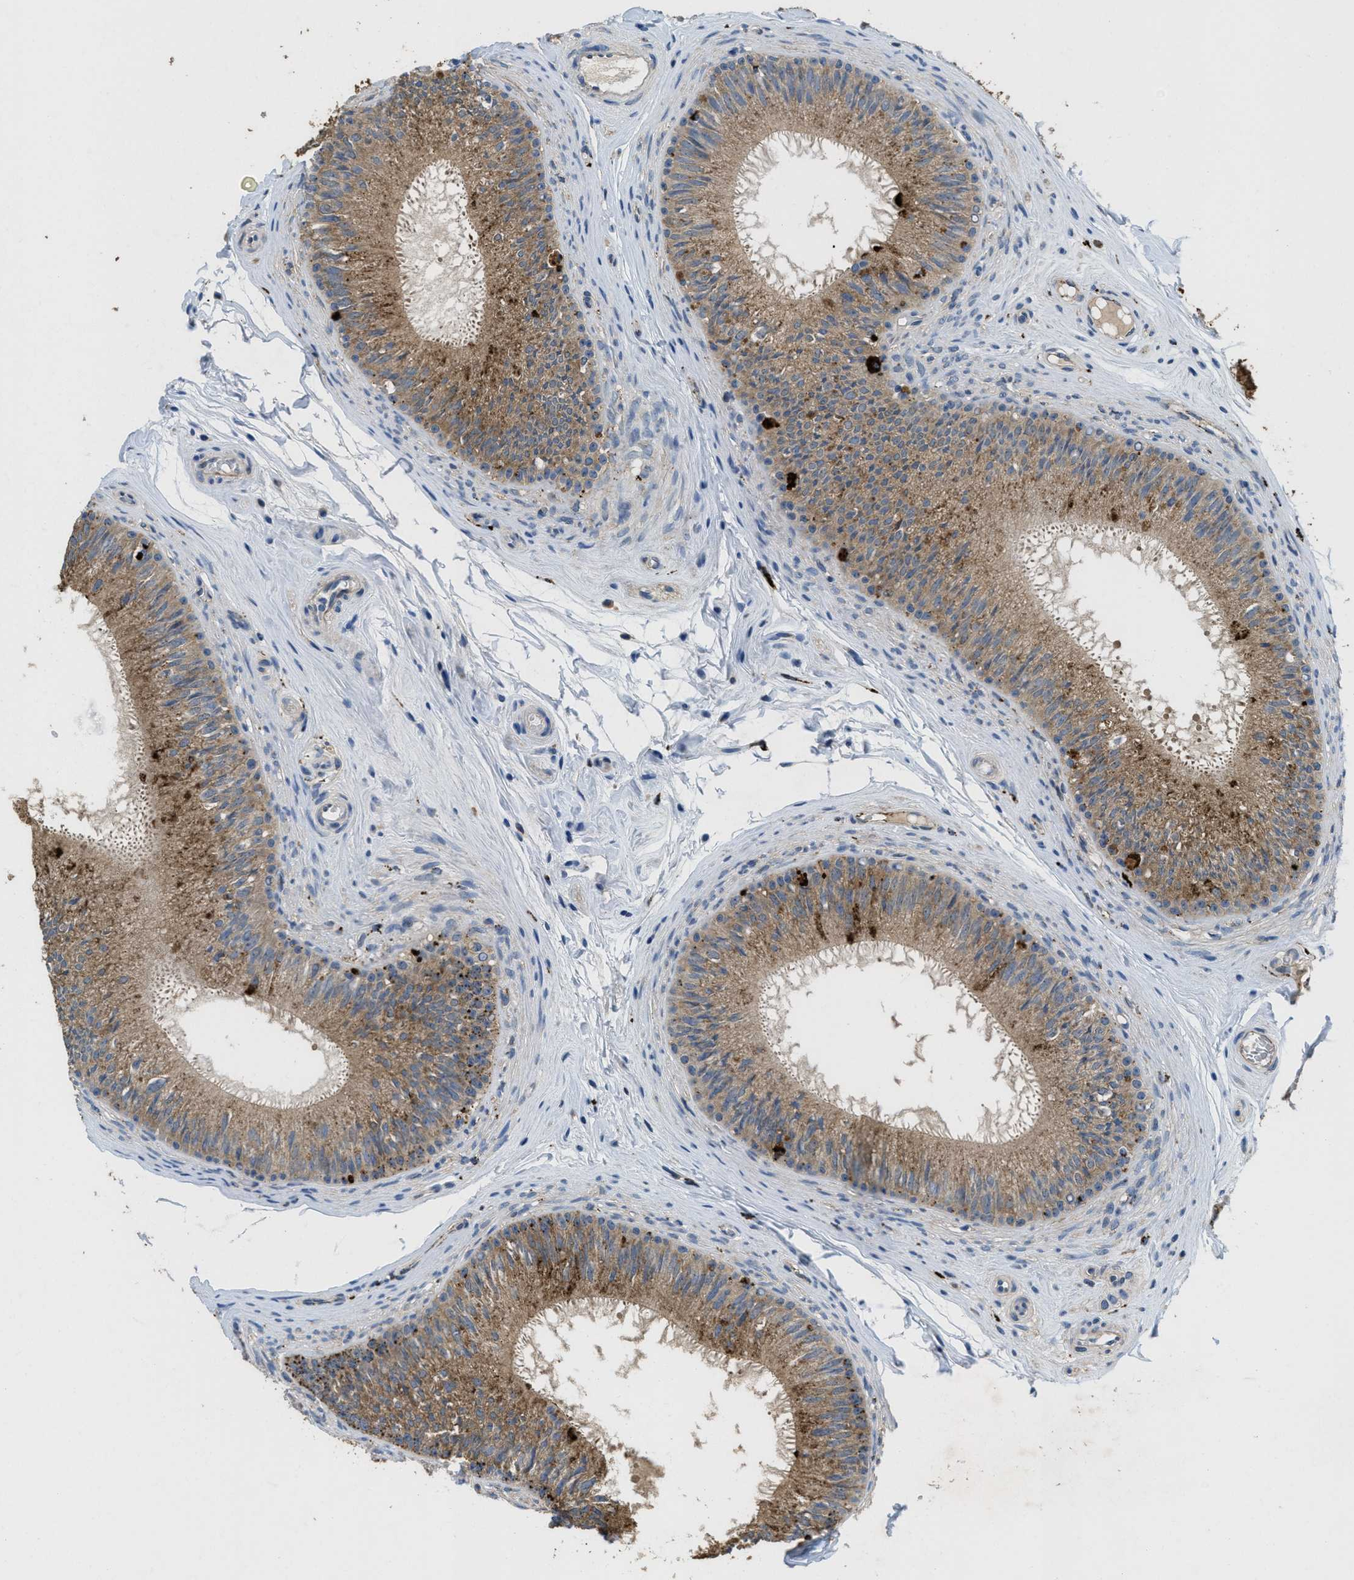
{"staining": {"intensity": "moderate", "quantity": ">75%", "location": "cytoplasmic/membranous"}, "tissue": "epididymis", "cell_type": "Glandular cells", "image_type": "normal", "snomed": [{"axis": "morphology", "description": "Normal tissue, NOS"}, {"axis": "topography", "description": "Testis"}, {"axis": "topography", "description": "Epididymis"}], "caption": "This histopathology image demonstrates immunohistochemistry staining of normal human epididymis, with medium moderate cytoplasmic/membranous expression in approximately >75% of glandular cells.", "gene": "BMPR2", "patient": {"sex": "male", "age": 36}}